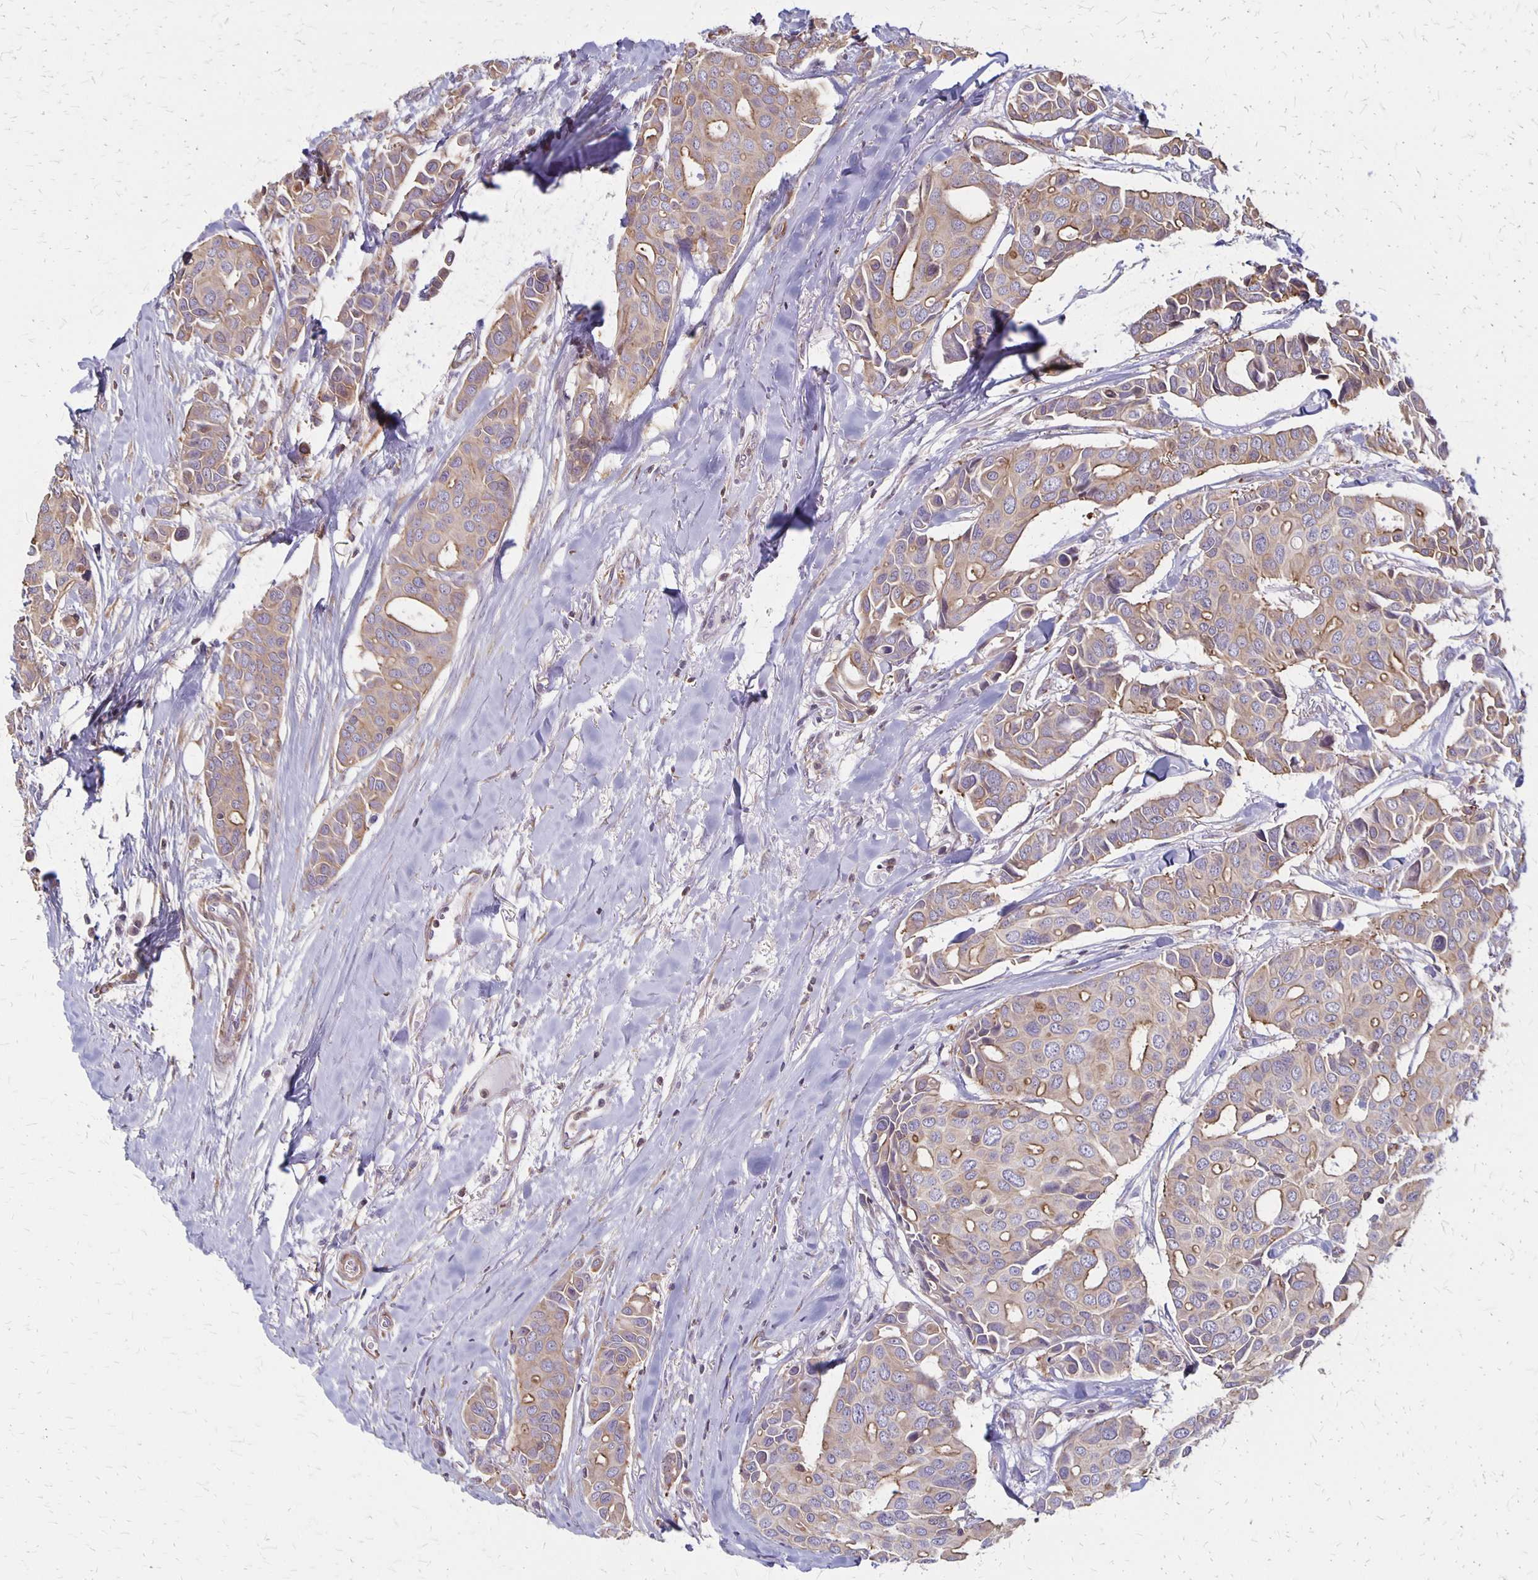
{"staining": {"intensity": "moderate", "quantity": "25%-75%", "location": "cytoplasmic/membranous"}, "tissue": "breast cancer", "cell_type": "Tumor cells", "image_type": "cancer", "snomed": [{"axis": "morphology", "description": "Duct carcinoma"}, {"axis": "topography", "description": "Breast"}], "caption": "Brown immunohistochemical staining in breast infiltrating ductal carcinoma demonstrates moderate cytoplasmic/membranous staining in about 25%-75% of tumor cells. The staining is performed using DAB brown chromogen to label protein expression. The nuclei are counter-stained blue using hematoxylin.", "gene": "SEPTIN5", "patient": {"sex": "female", "age": 54}}